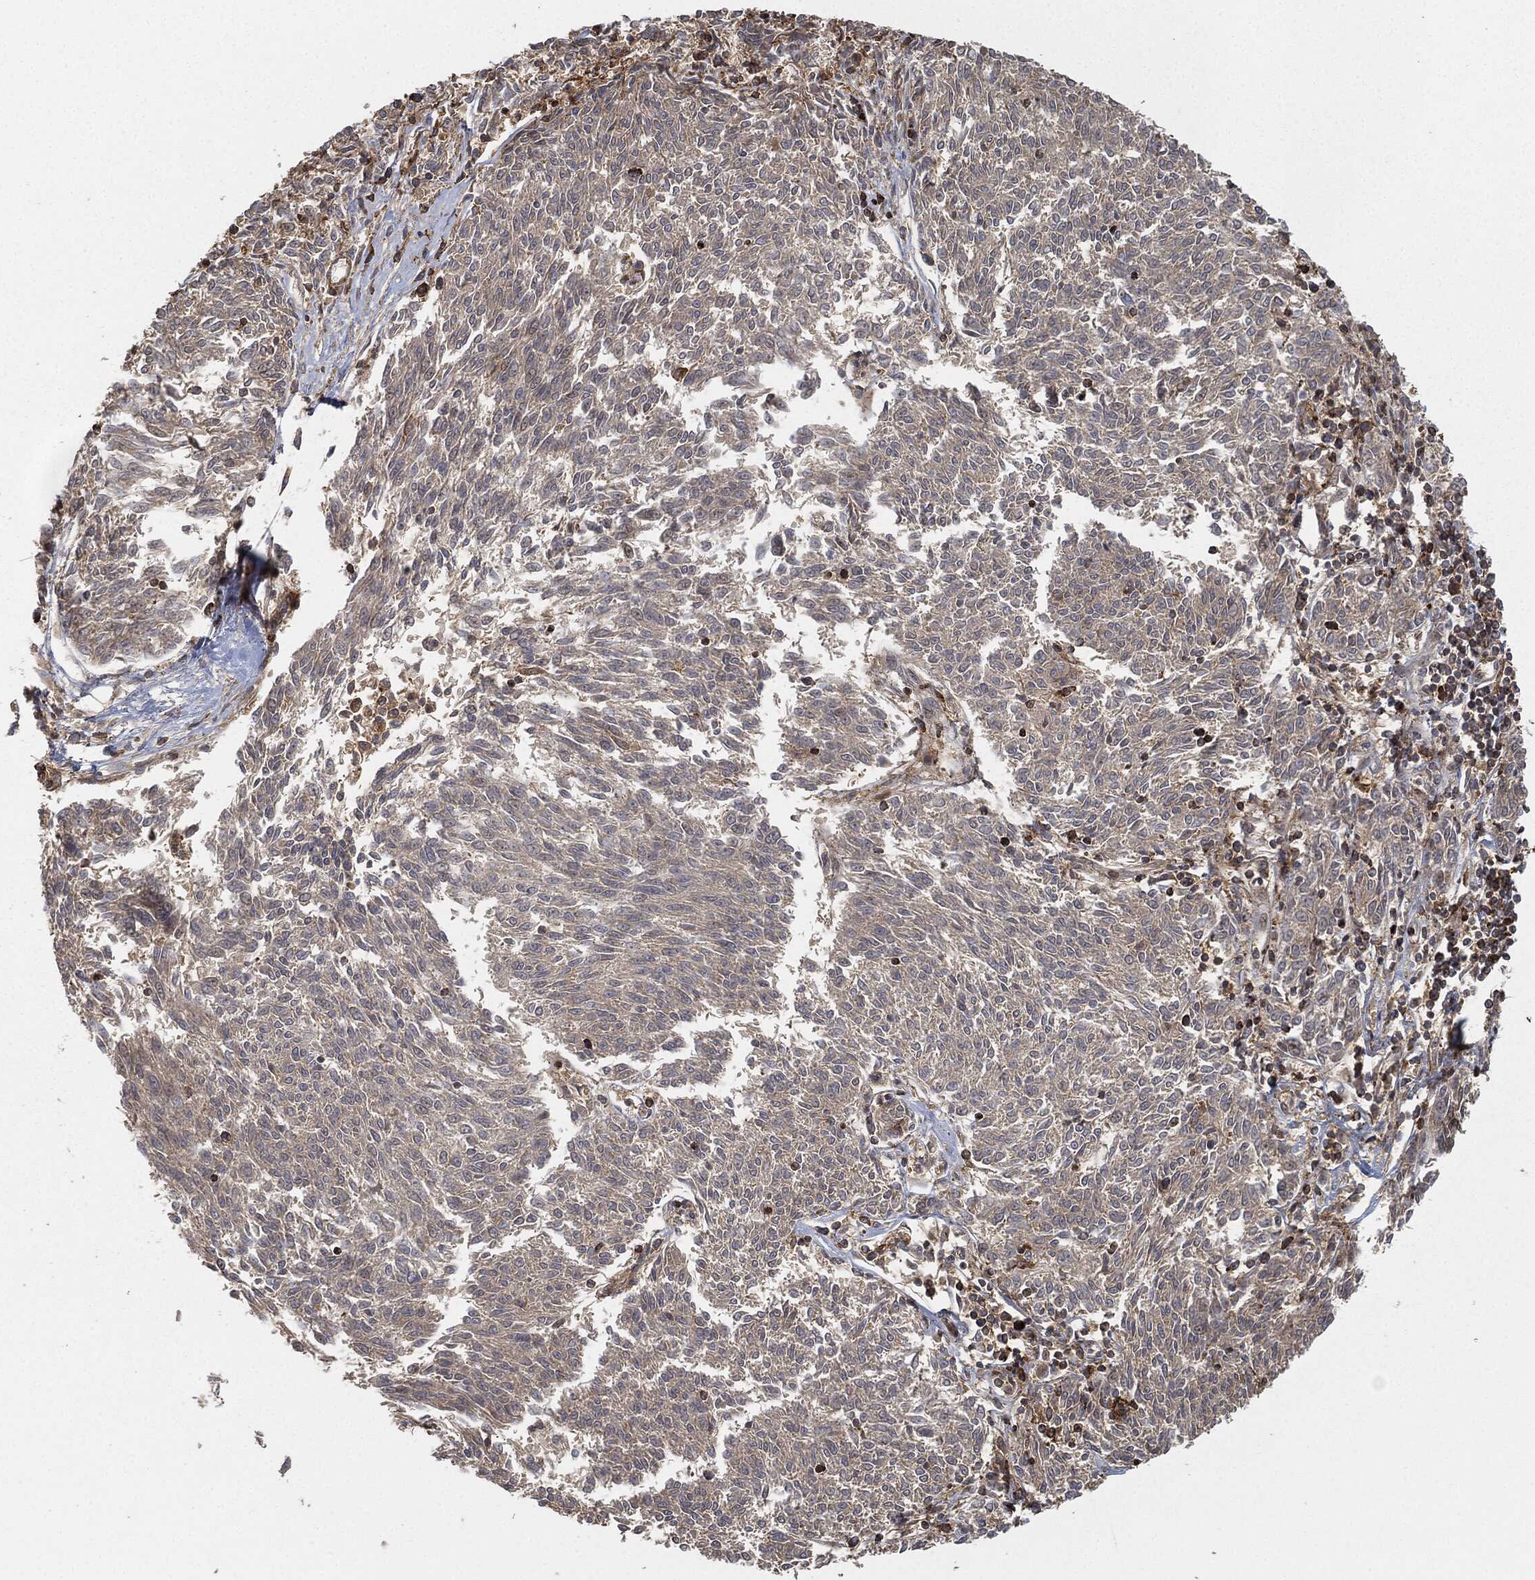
{"staining": {"intensity": "weak", "quantity": "<25%", "location": "cytoplasmic/membranous"}, "tissue": "melanoma", "cell_type": "Tumor cells", "image_type": "cancer", "snomed": [{"axis": "morphology", "description": "Malignant melanoma, NOS"}, {"axis": "topography", "description": "Skin"}], "caption": "DAB immunohistochemical staining of melanoma demonstrates no significant positivity in tumor cells.", "gene": "TPT1", "patient": {"sex": "female", "age": 72}}